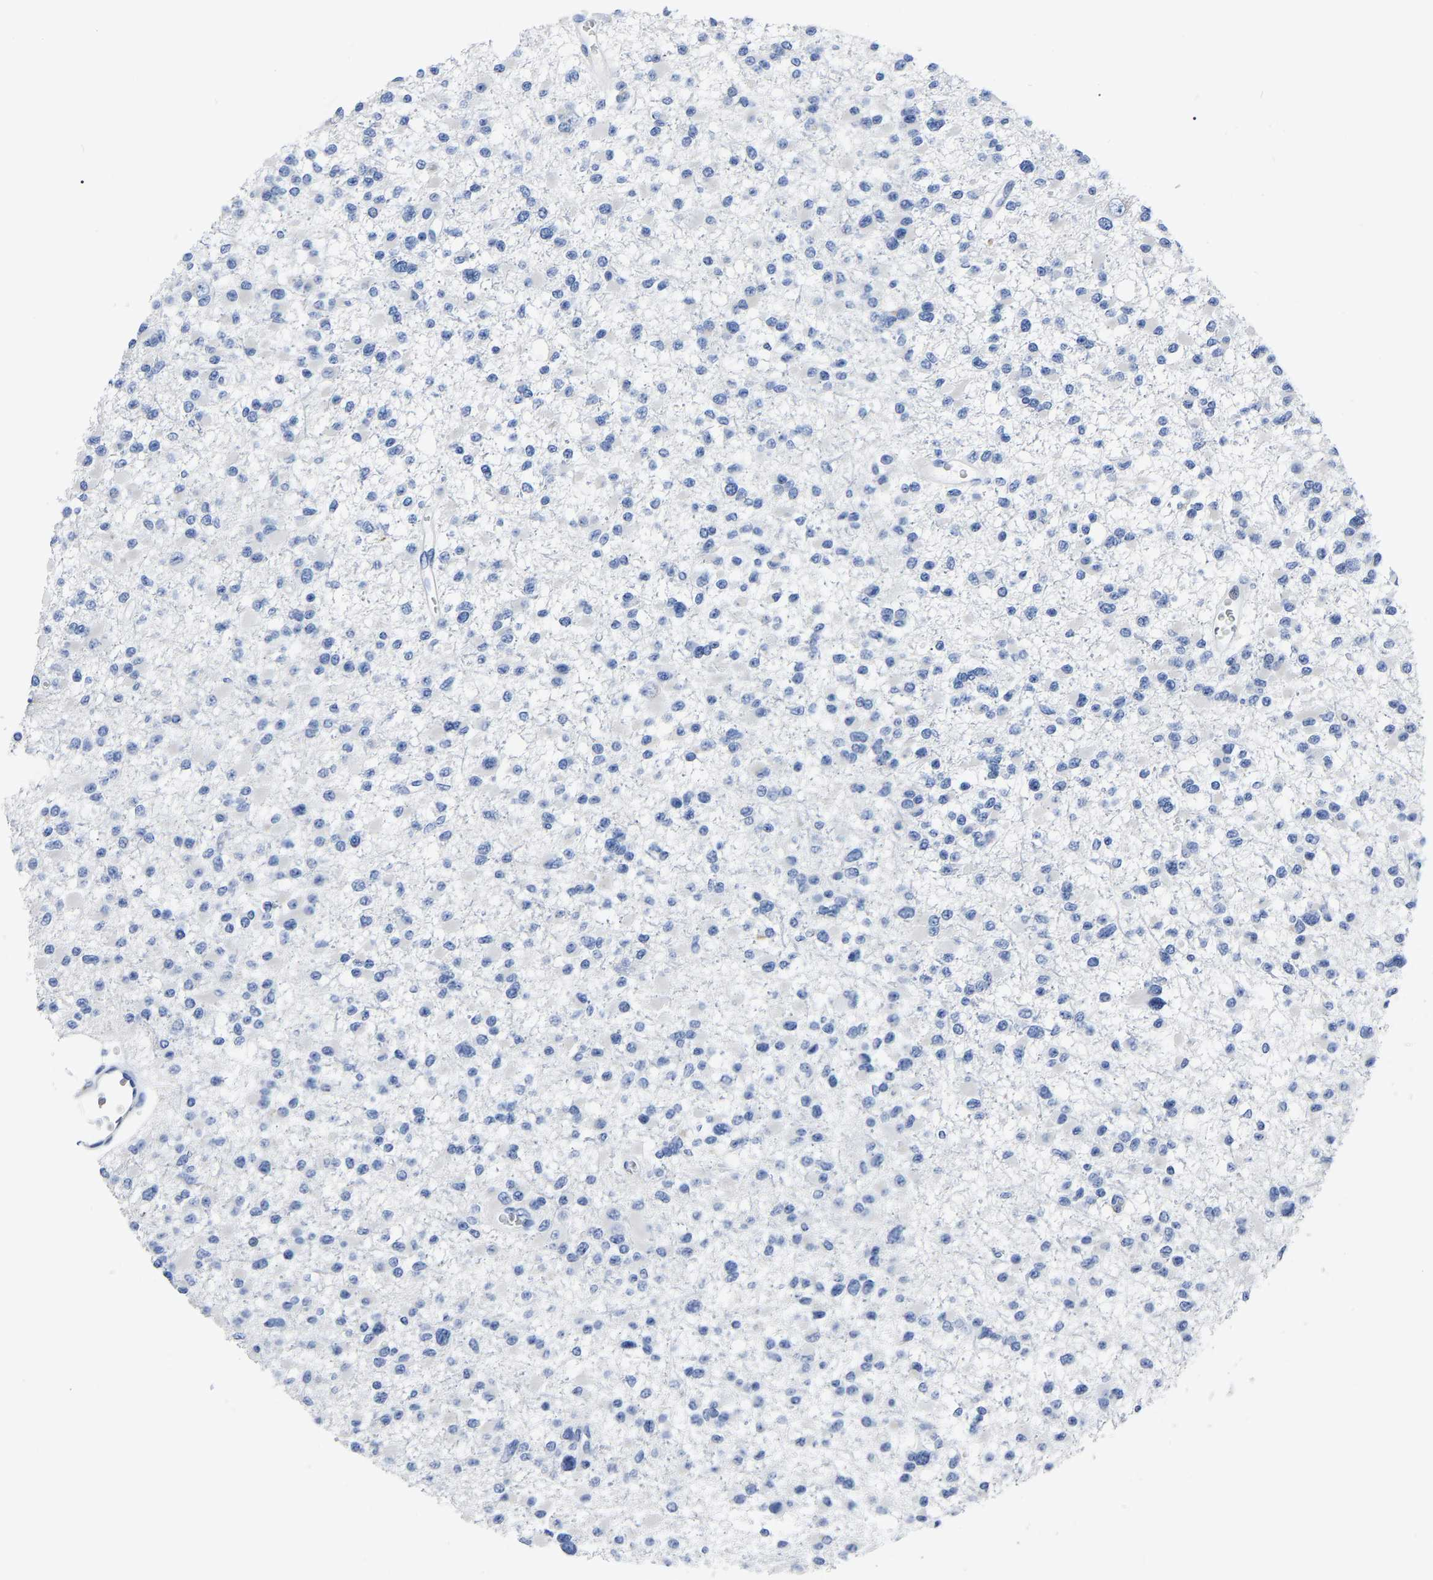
{"staining": {"intensity": "negative", "quantity": "none", "location": "none"}, "tissue": "glioma", "cell_type": "Tumor cells", "image_type": "cancer", "snomed": [{"axis": "morphology", "description": "Glioma, malignant, Low grade"}, {"axis": "topography", "description": "Brain"}], "caption": "Image shows no significant protein expression in tumor cells of glioma.", "gene": "MOV10L1", "patient": {"sex": "female", "age": 22}}